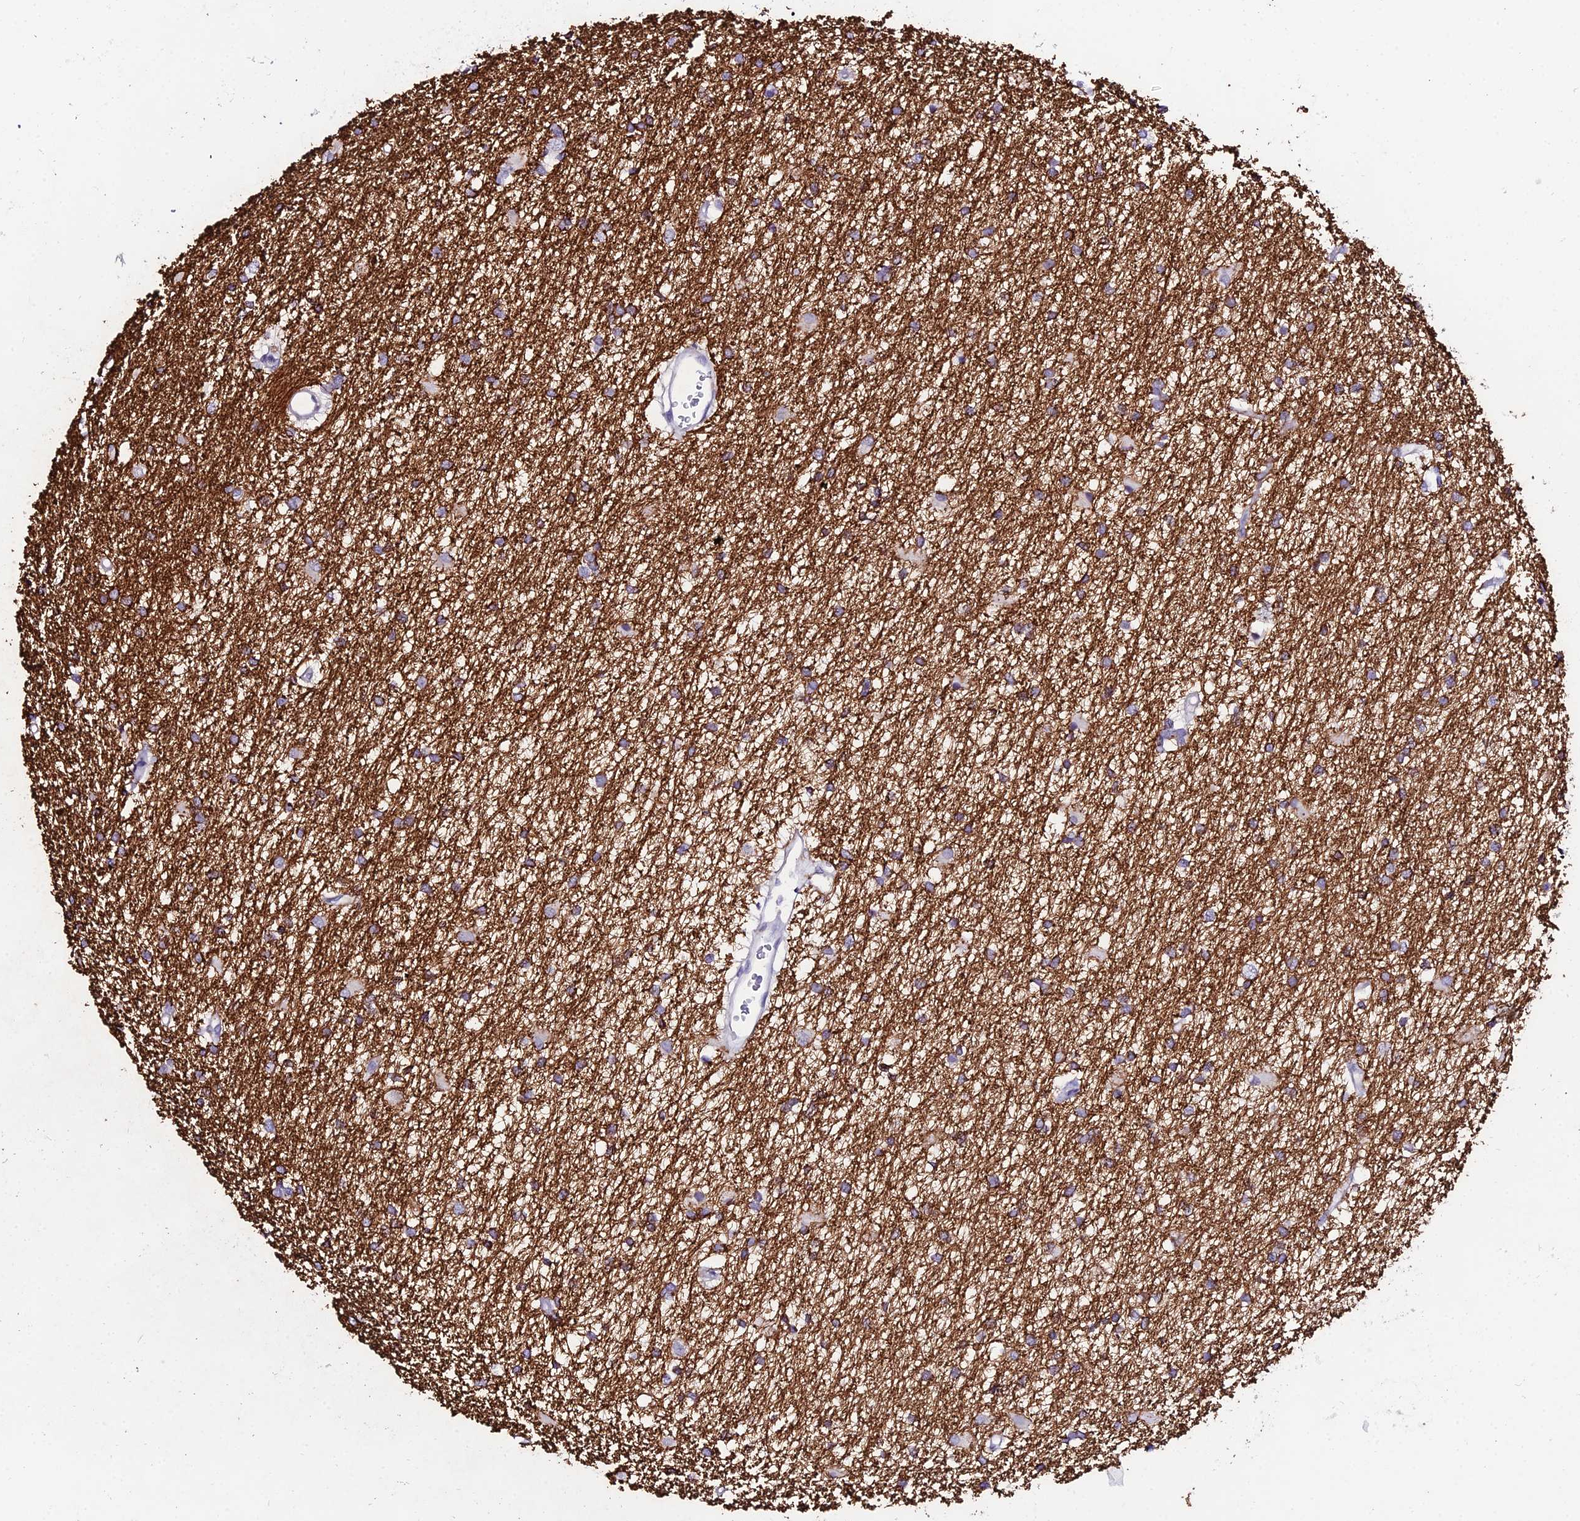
{"staining": {"intensity": "strong", "quantity": "<25%", "location": "cytoplasmic/membranous"}, "tissue": "glioma", "cell_type": "Tumor cells", "image_type": "cancer", "snomed": [{"axis": "morphology", "description": "Glioma, malignant, High grade"}, {"axis": "topography", "description": "Brain"}], "caption": "Immunohistochemical staining of human malignant glioma (high-grade) shows strong cytoplasmic/membranous protein staining in about <25% of tumor cells.", "gene": "DEFB132", "patient": {"sex": "male", "age": 77}}